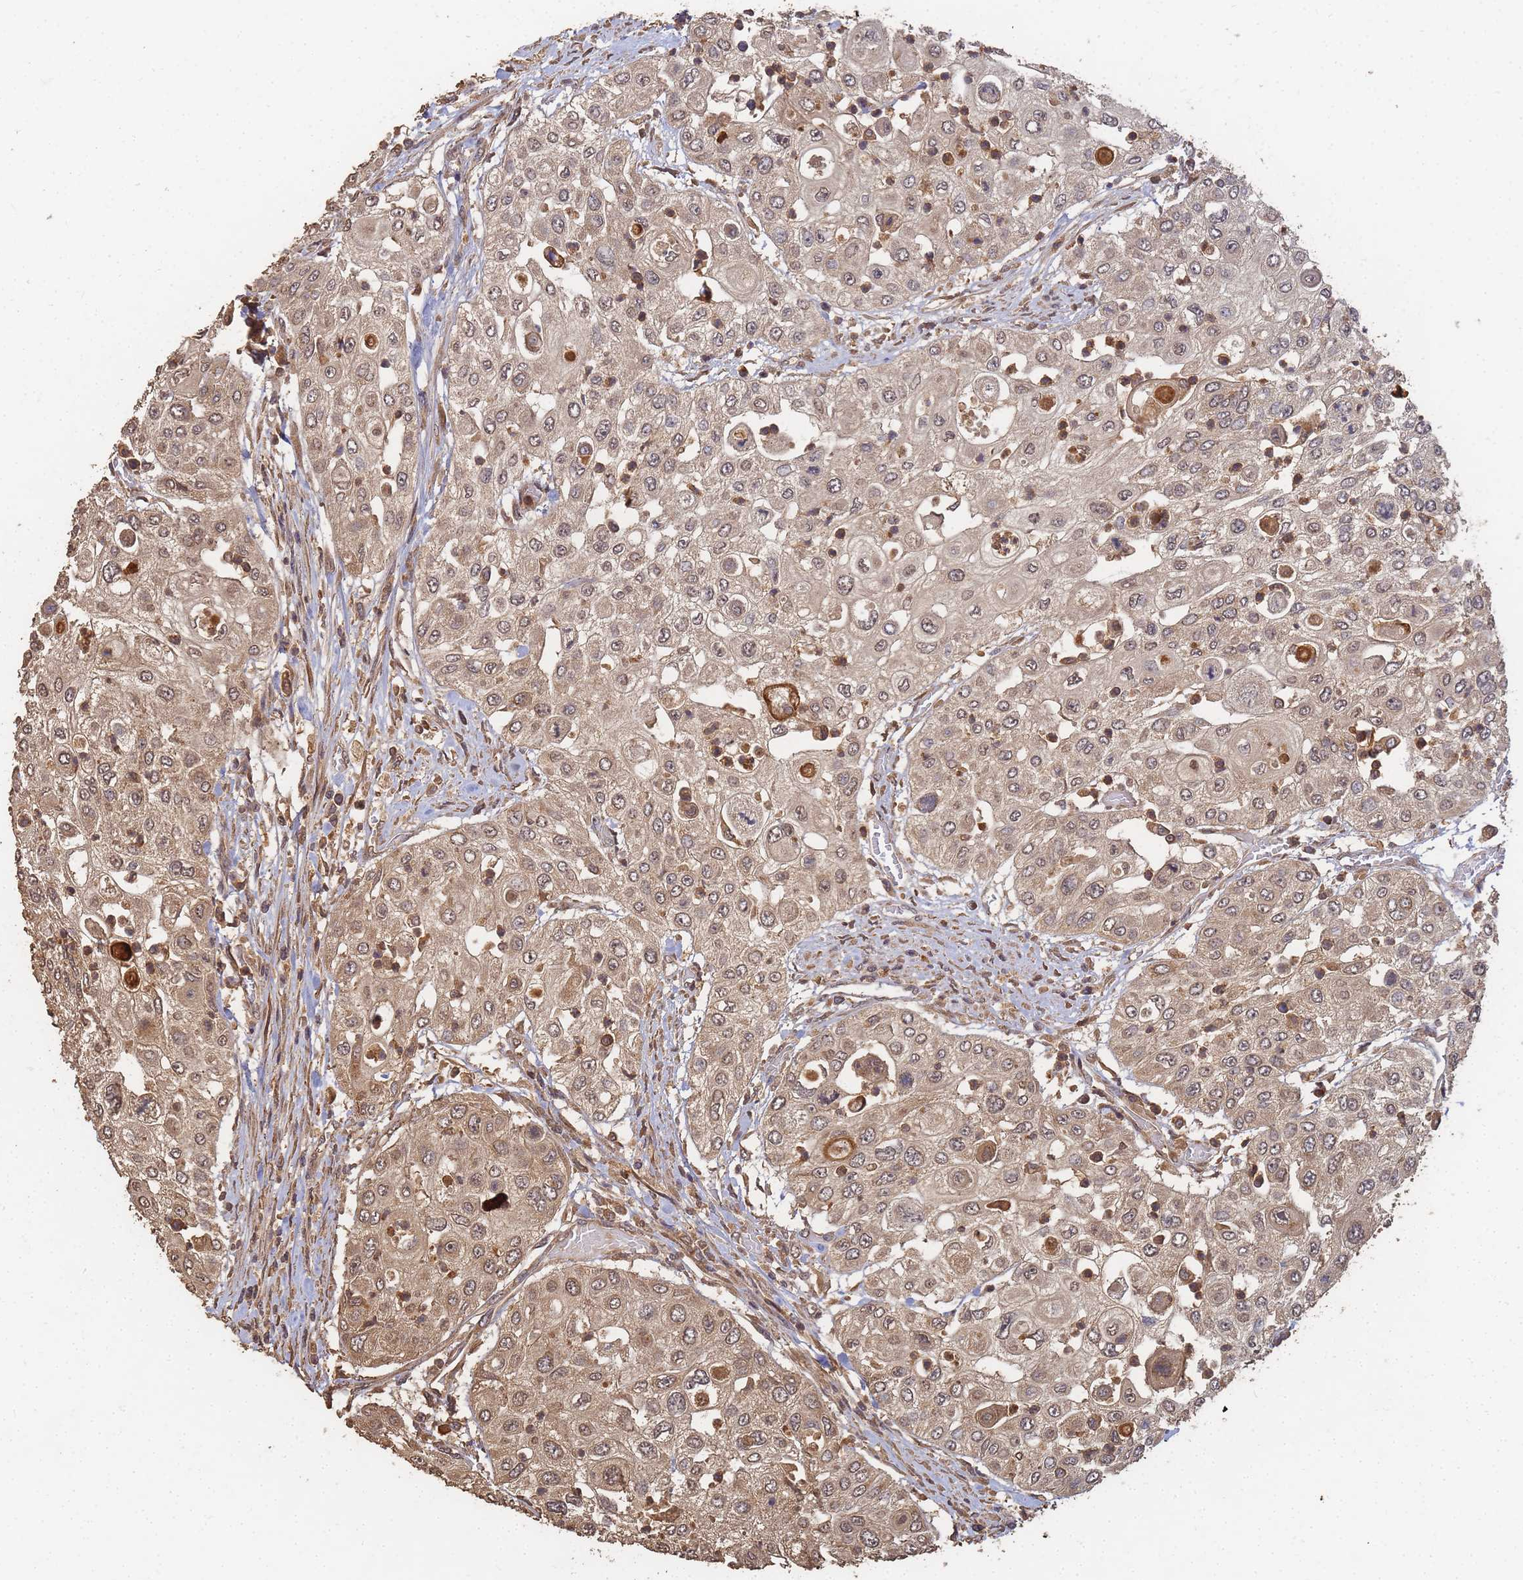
{"staining": {"intensity": "moderate", "quantity": ">75%", "location": "cytoplasmic/membranous,nuclear"}, "tissue": "urothelial cancer", "cell_type": "Tumor cells", "image_type": "cancer", "snomed": [{"axis": "morphology", "description": "Urothelial carcinoma, High grade"}, {"axis": "topography", "description": "Urinary bladder"}], "caption": "Brown immunohistochemical staining in human urothelial cancer shows moderate cytoplasmic/membranous and nuclear expression in approximately >75% of tumor cells.", "gene": "ALKBH1", "patient": {"sex": "female", "age": 79}}